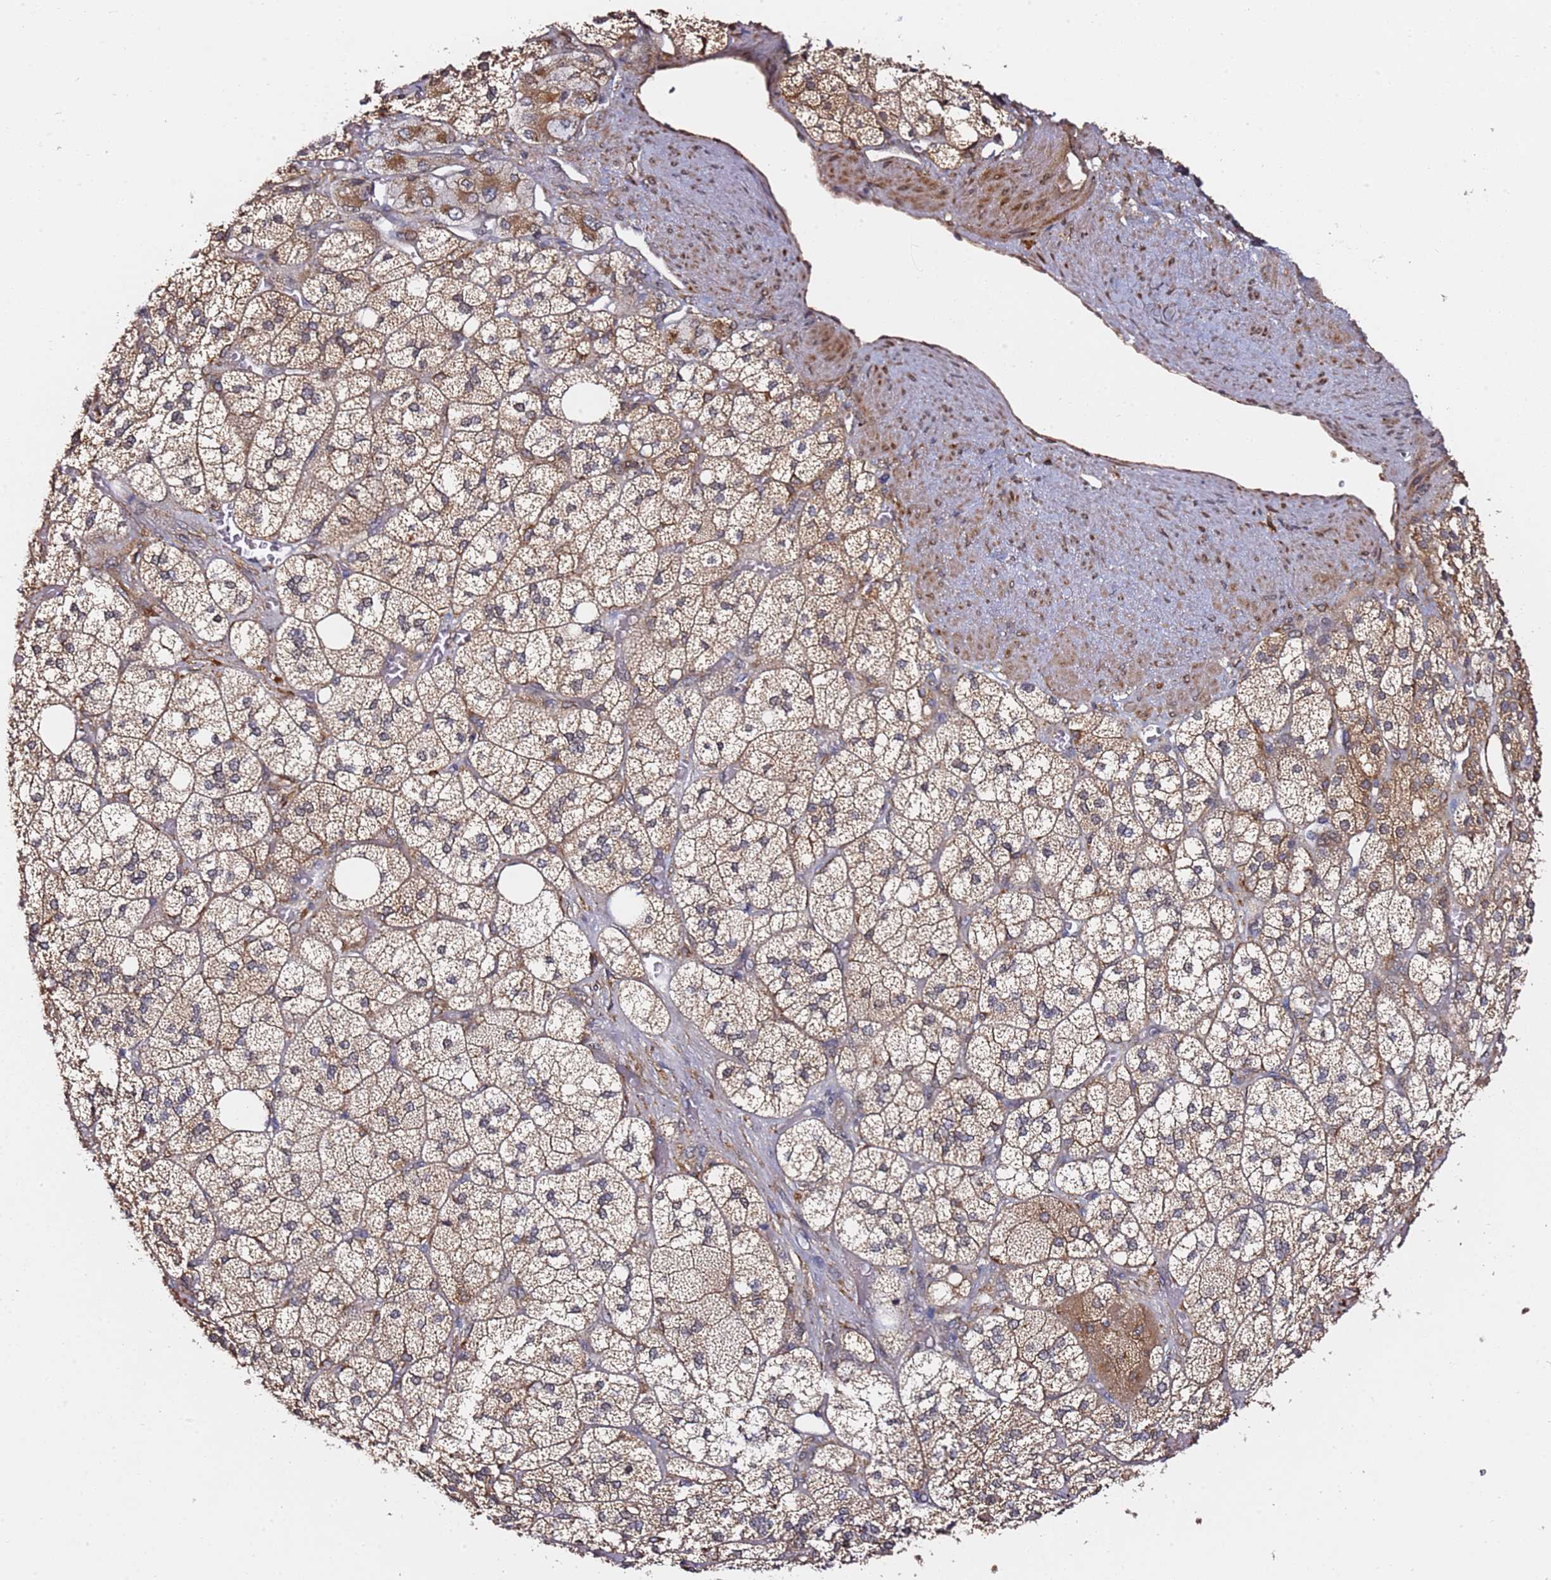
{"staining": {"intensity": "moderate", "quantity": ">75%", "location": "cytoplasmic/membranous"}, "tissue": "adrenal gland", "cell_type": "Glandular cells", "image_type": "normal", "snomed": [{"axis": "morphology", "description": "Normal tissue, NOS"}, {"axis": "topography", "description": "Adrenal gland"}], "caption": "Benign adrenal gland reveals moderate cytoplasmic/membranous staining in approximately >75% of glandular cells, visualized by immunohistochemistry.", "gene": "PRKAB2", "patient": {"sex": "male", "age": 61}}